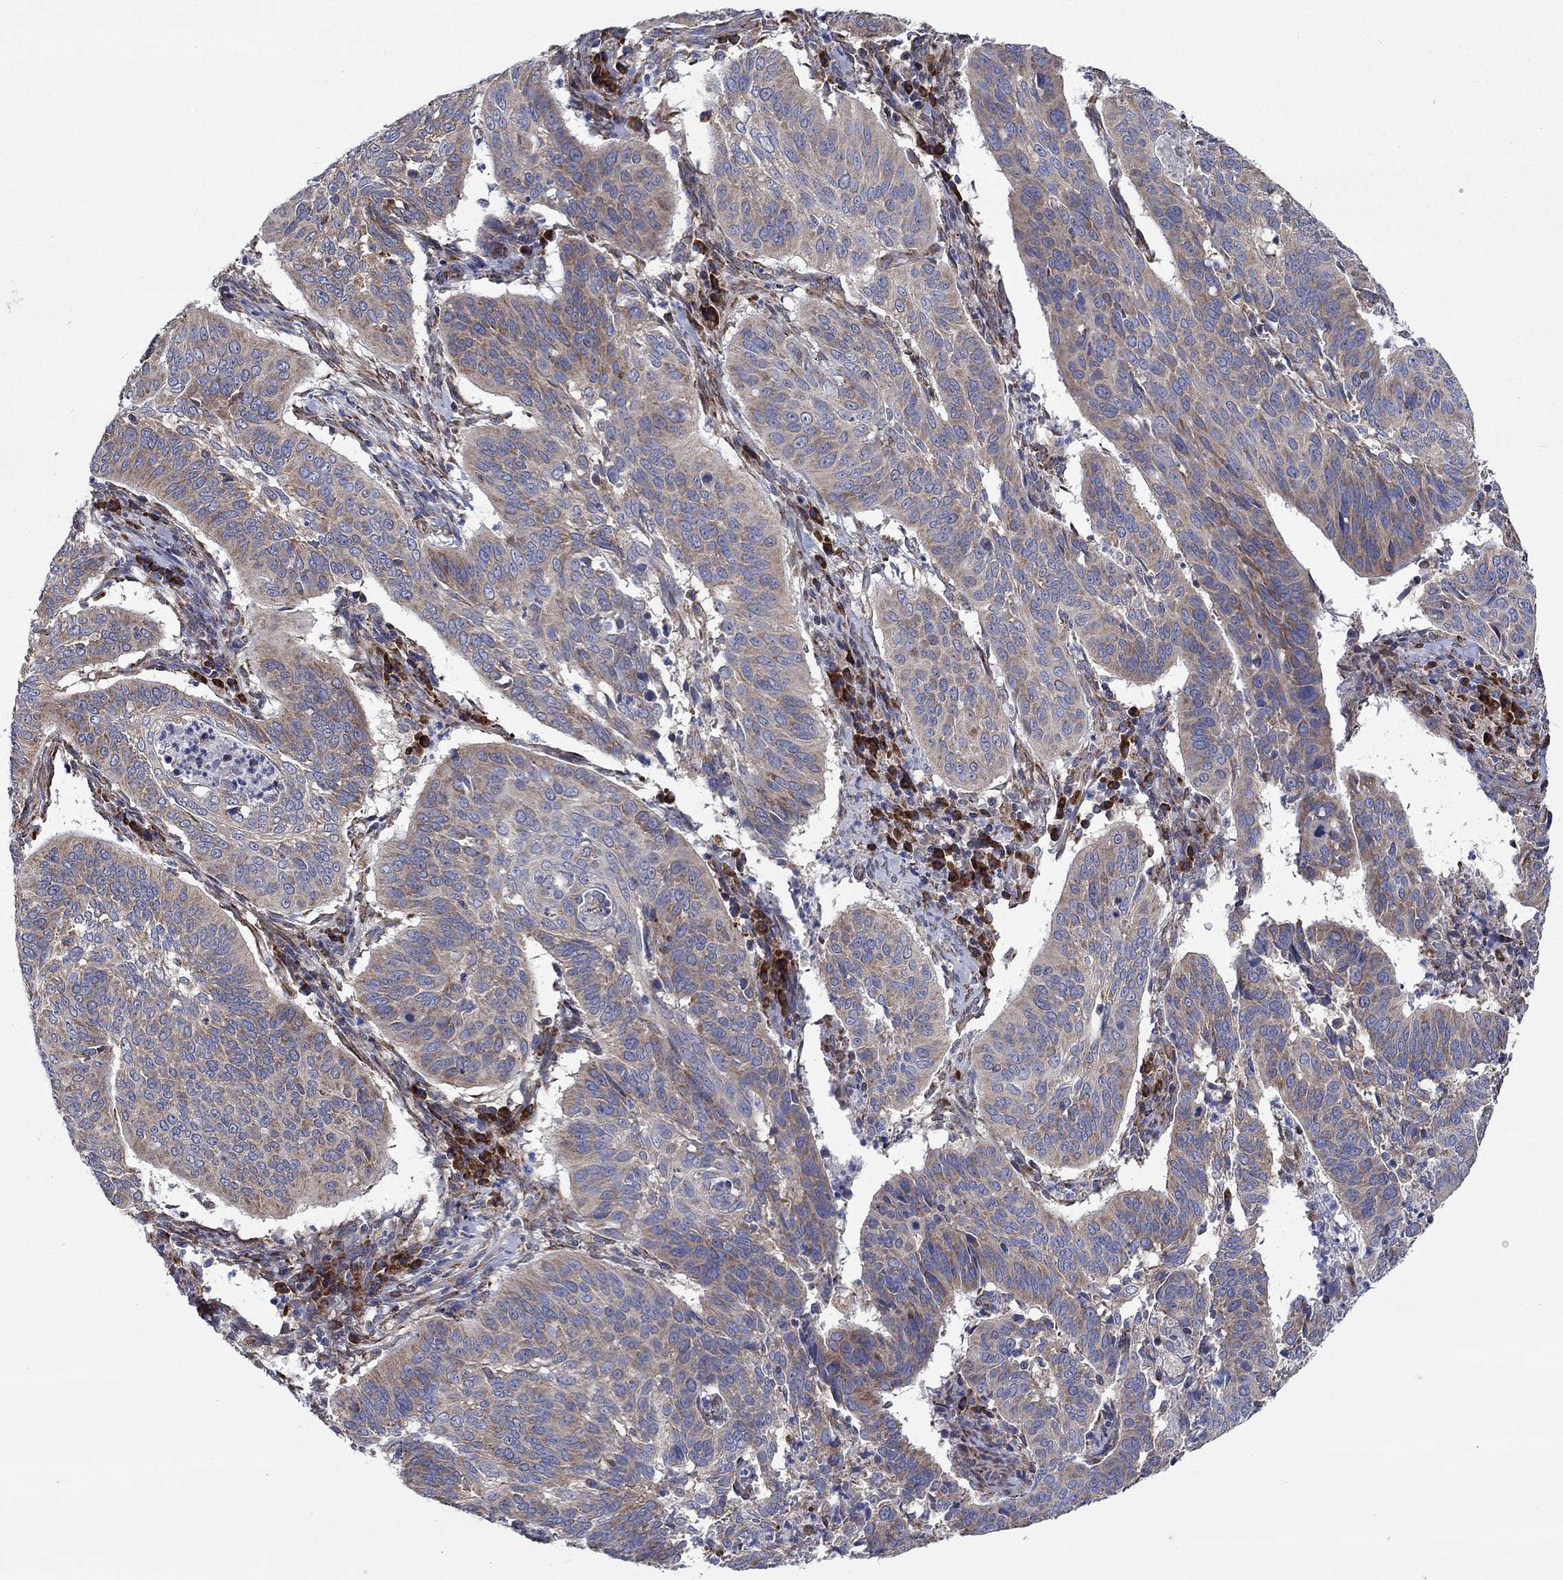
{"staining": {"intensity": "weak", "quantity": ">75%", "location": "cytoplasmic/membranous"}, "tissue": "cervical cancer", "cell_type": "Tumor cells", "image_type": "cancer", "snomed": [{"axis": "morphology", "description": "Normal tissue, NOS"}, {"axis": "morphology", "description": "Squamous cell carcinoma, NOS"}, {"axis": "topography", "description": "Cervix"}], "caption": "Approximately >75% of tumor cells in human cervical cancer exhibit weak cytoplasmic/membranous protein expression as visualized by brown immunohistochemical staining.", "gene": "RPLP0", "patient": {"sex": "female", "age": 39}}